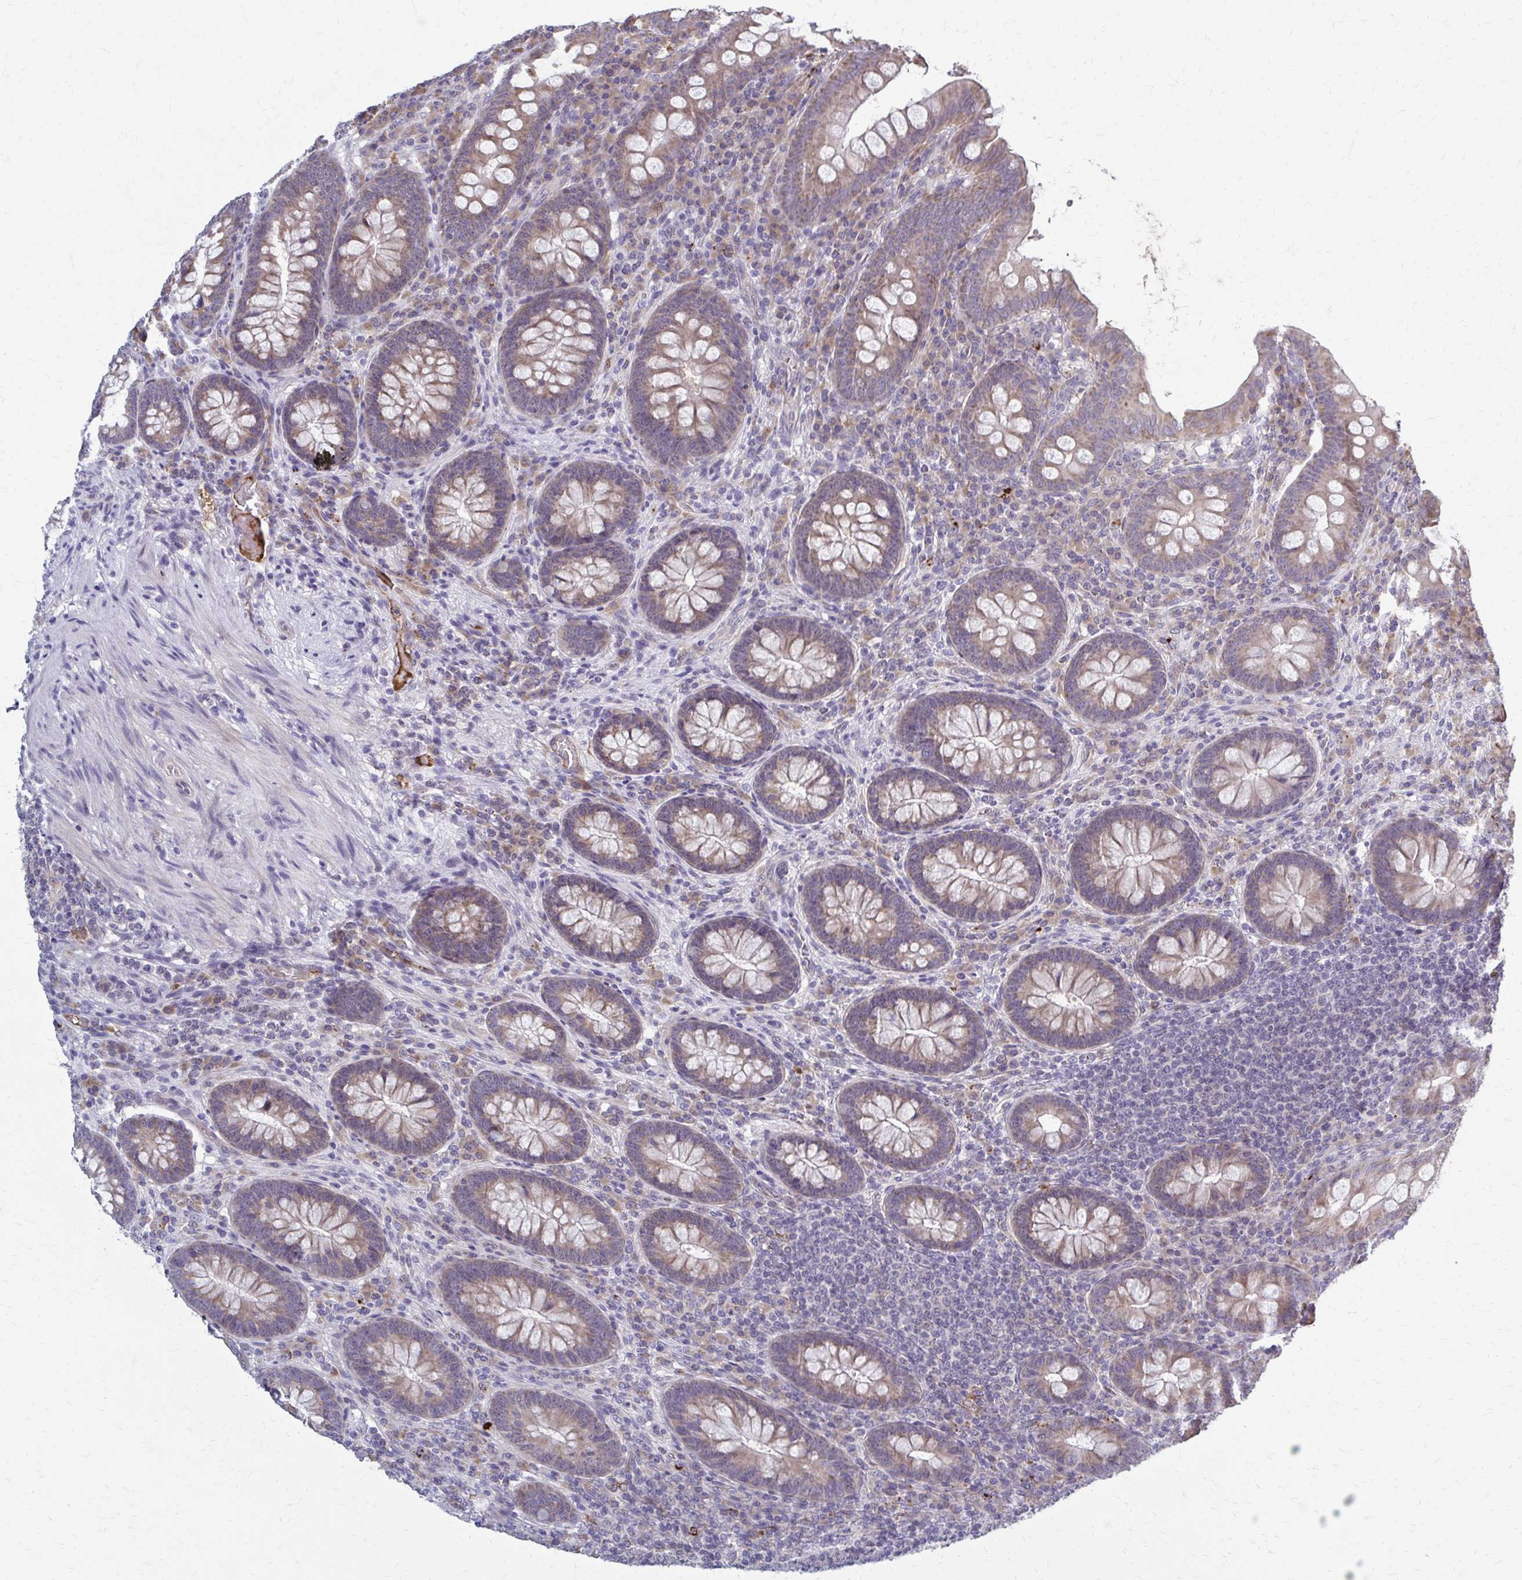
{"staining": {"intensity": "weak", "quantity": ">75%", "location": "cytoplasmic/membranous"}, "tissue": "appendix", "cell_type": "Glandular cells", "image_type": "normal", "snomed": [{"axis": "morphology", "description": "Normal tissue, NOS"}, {"axis": "topography", "description": "Appendix"}], "caption": "Protein staining by immunohistochemistry exhibits weak cytoplasmic/membranous staining in about >75% of glandular cells in unremarkable appendix.", "gene": "MCRIP2", "patient": {"sex": "male", "age": 71}}